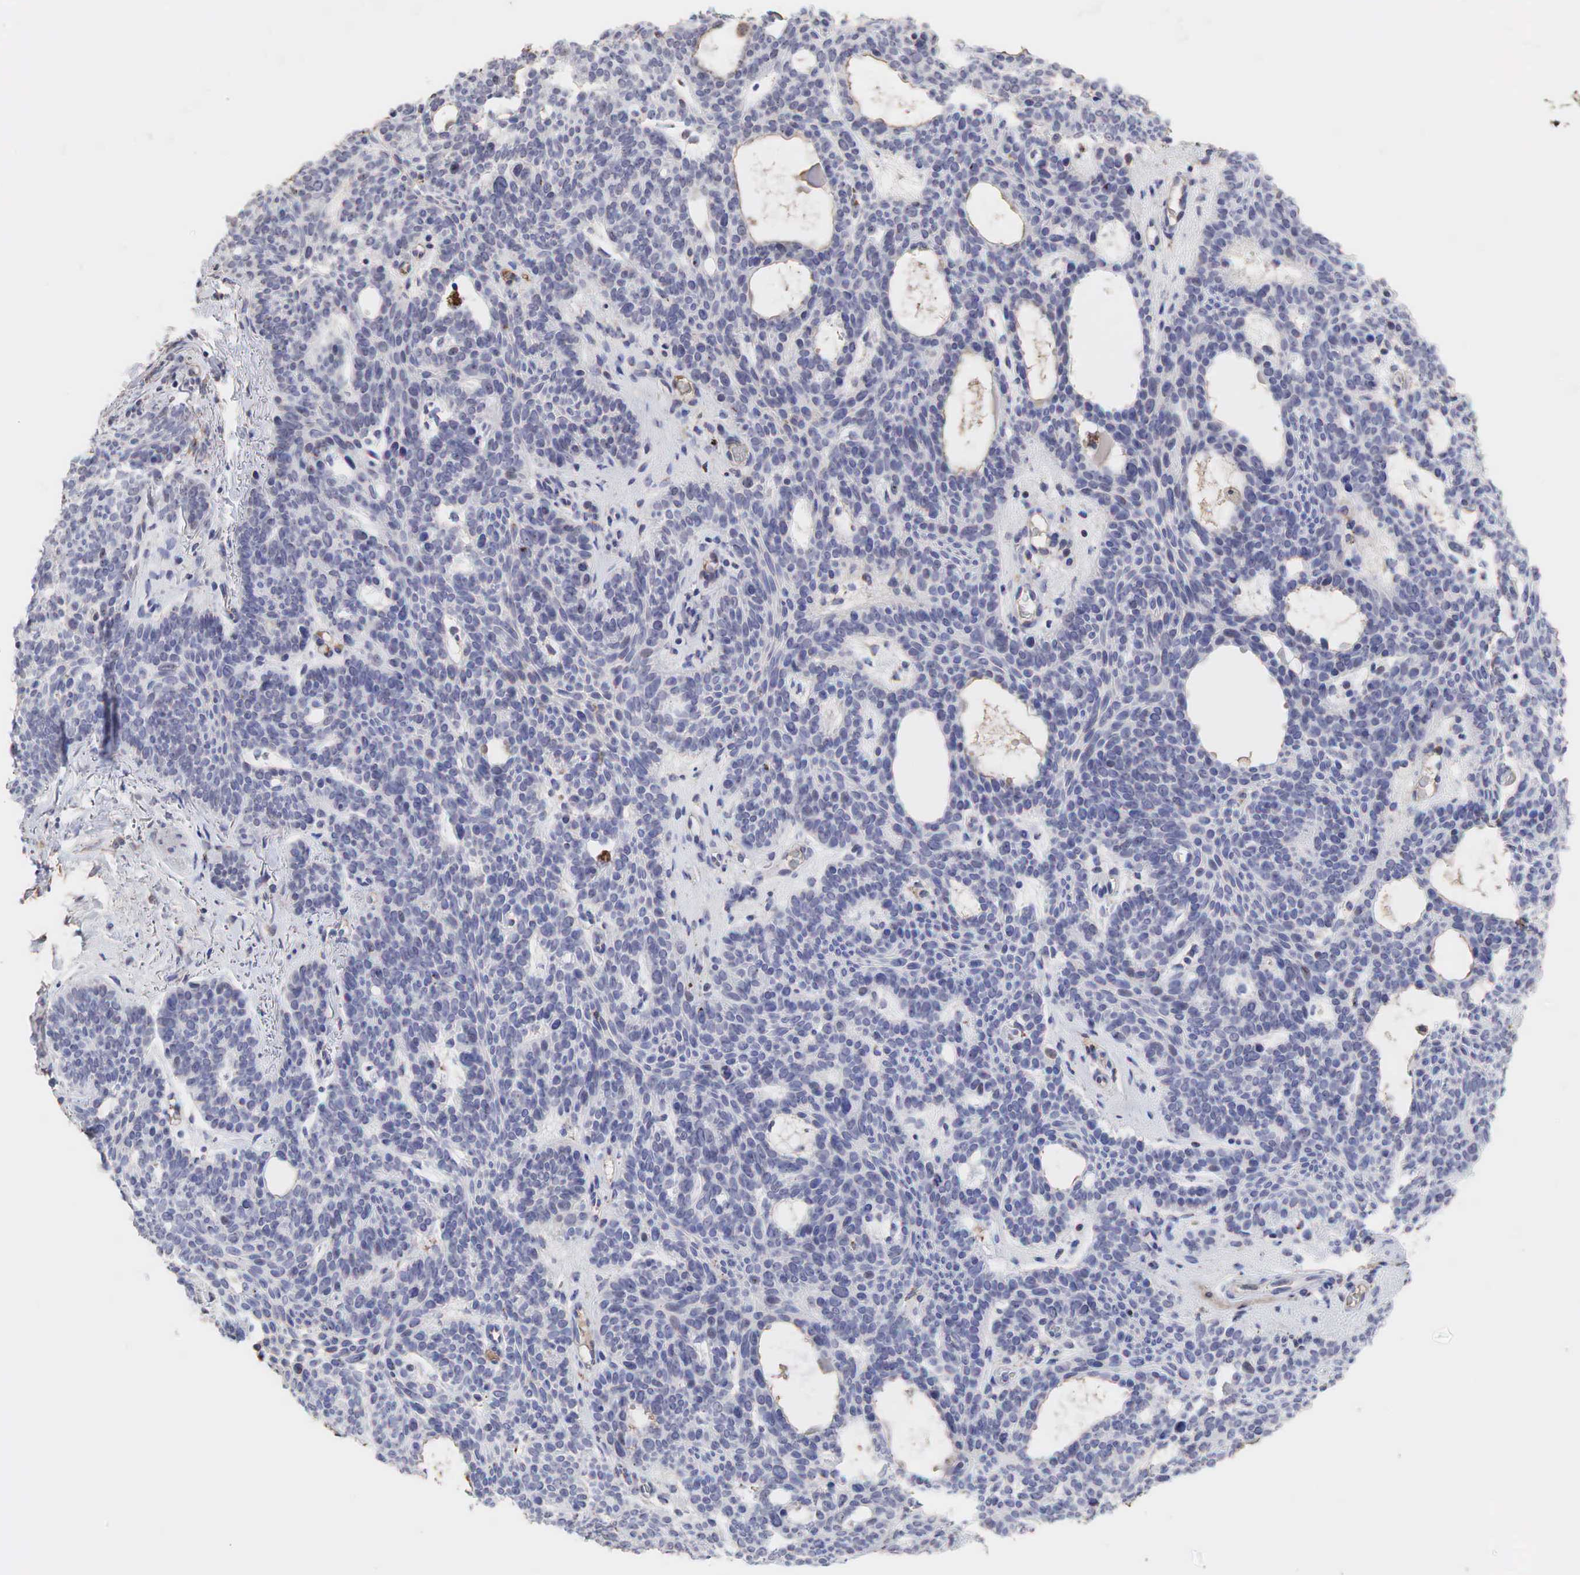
{"staining": {"intensity": "negative", "quantity": "none", "location": "none"}, "tissue": "skin cancer", "cell_type": "Tumor cells", "image_type": "cancer", "snomed": [{"axis": "morphology", "description": "Basal cell carcinoma"}, {"axis": "topography", "description": "Skin"}], "caption": "This micrograph is of skin basal cell carcinoma stained with immunohistochemistry to label a protein in brown with the nuclei are counter-stained blue. There is no positivity in tumor cells.", "gene": "DKC1", "patient": {"sex": "male", "age": 44}}